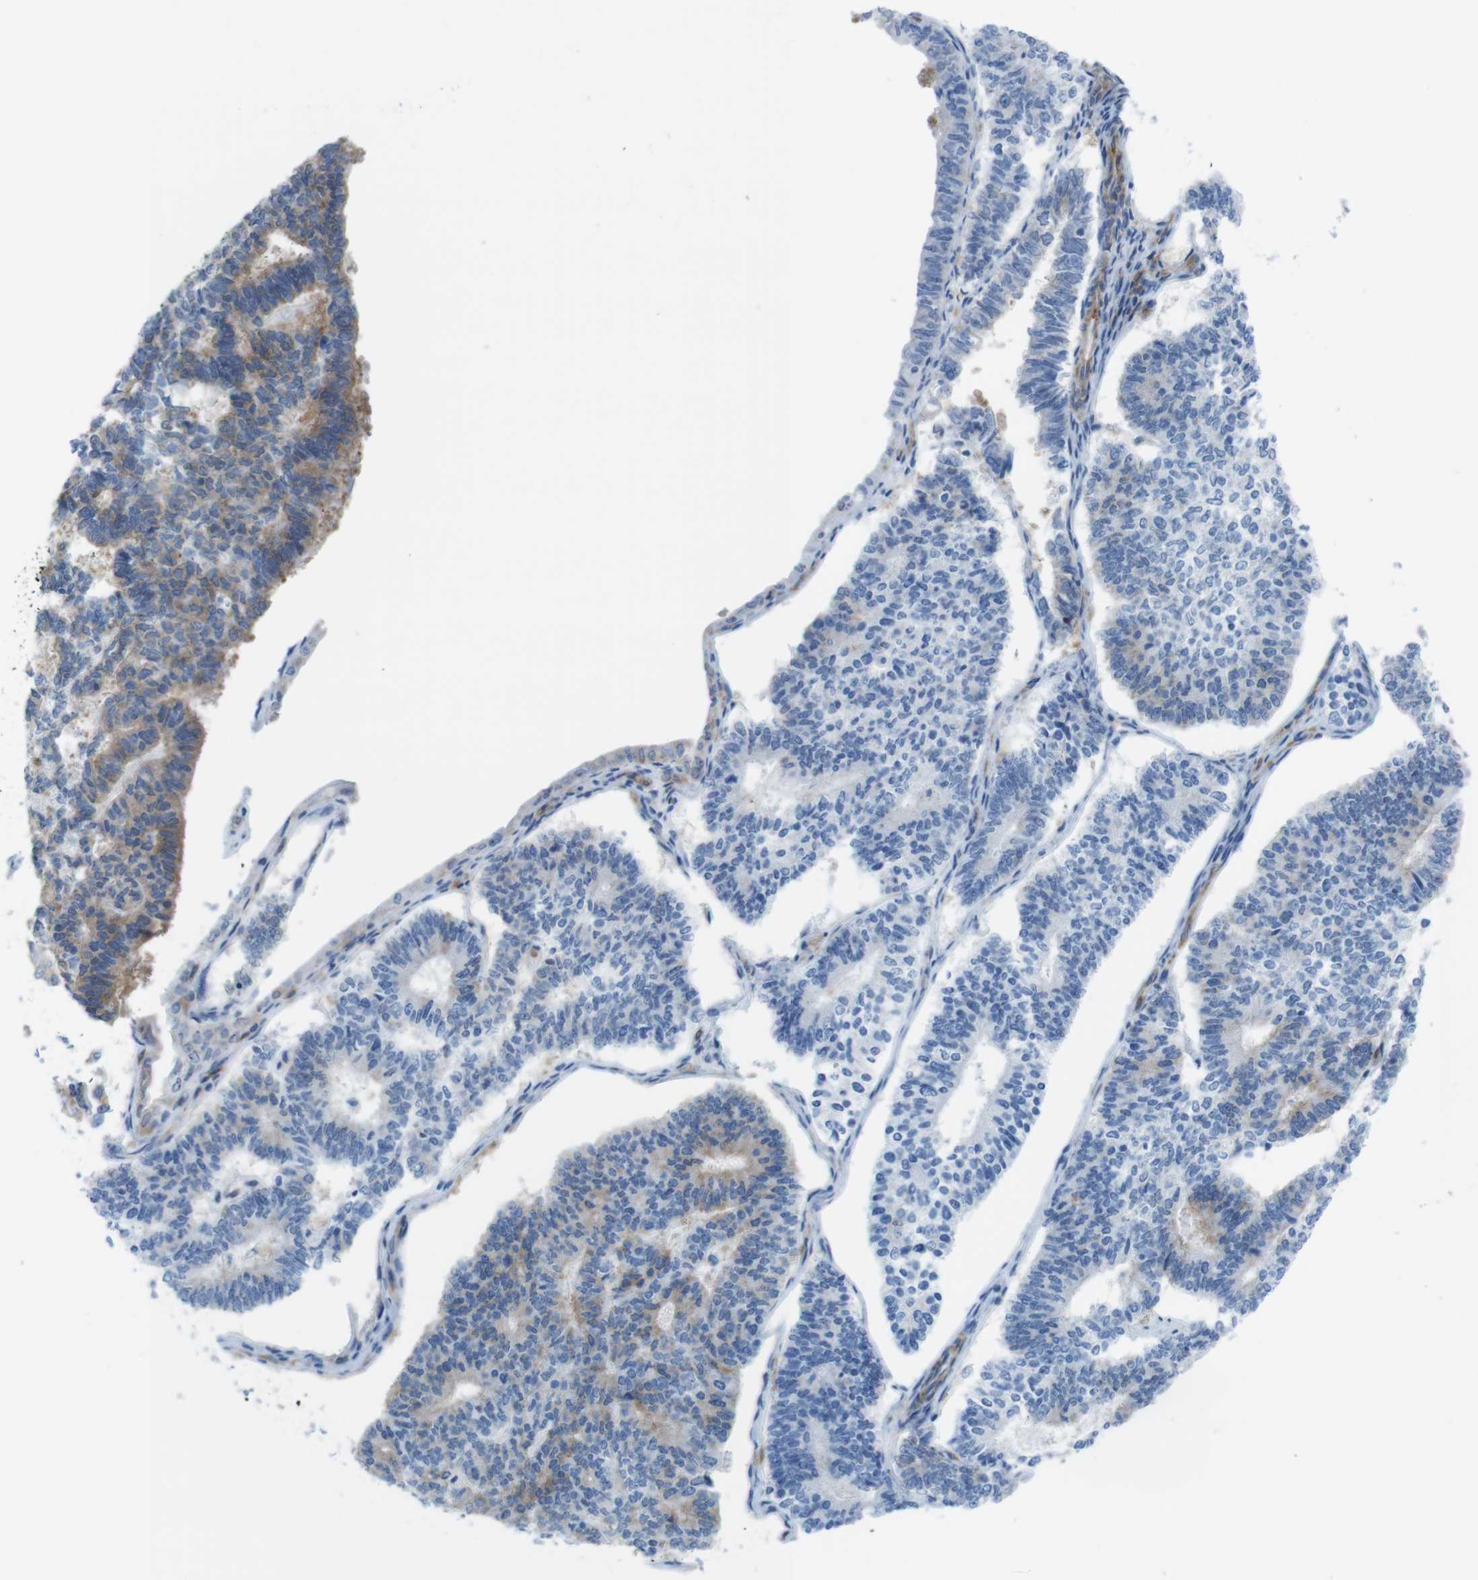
{"staining": {"intensity": "moderate", "quantity": "<25%", "location": "cytoplasmic/membranous"}, "tissue": "endometrial cancer", "cell_type": "Tumor cells", "image_type": "cancer", "snomed": [{"axis": "morphology", "description": "Adenocarcinoma, NOS"}, {"axis": "topography", "description": "Endometrium"}], "caption": "This micrograph exhibits IHC staining of human adenocarcinoma (endometrial), with low moderate cytoplasmic/membranous expression in about <25% of tumor cells.", "gene": "DIAPH2", "patient": {"sex": "female", "age": 70}}